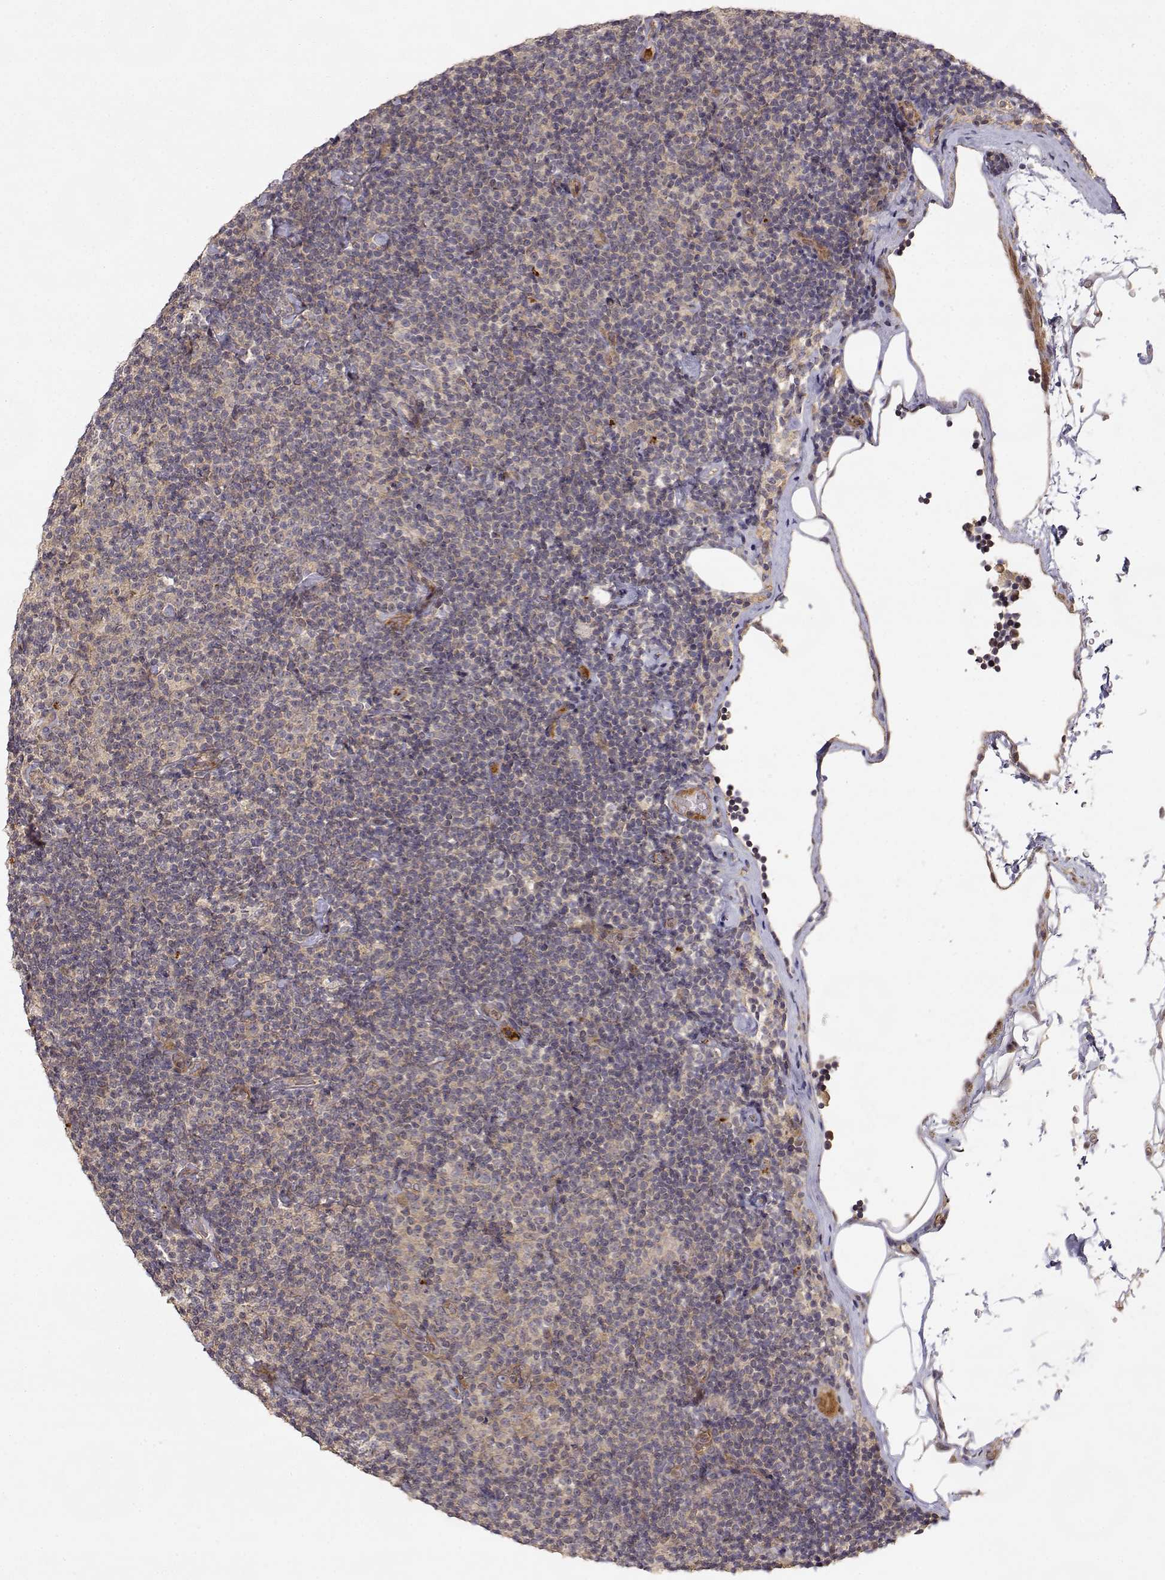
{"staining": {"intensity": "weak", "quantity": ">75%", "location": "cytoplasmic/membranous"}, "tissue": "lymphoma", "cell_type": "Tumor cells", "image_type": "cancer", "snomed": [{"axis": "morphology", "description": "Malignant lymphoma, non-Hodgkin's type, Low grade"}, {"axis": "topography", "description": "Lymph node"}], "caption": "Immunohistochemistry of lymphoma shows low levels of weak cytoplasmic/membranous positivity in approximately >75% of tumor cells.", "gene": "PICK1", "patient": {"sex": "male", "age": 81}}